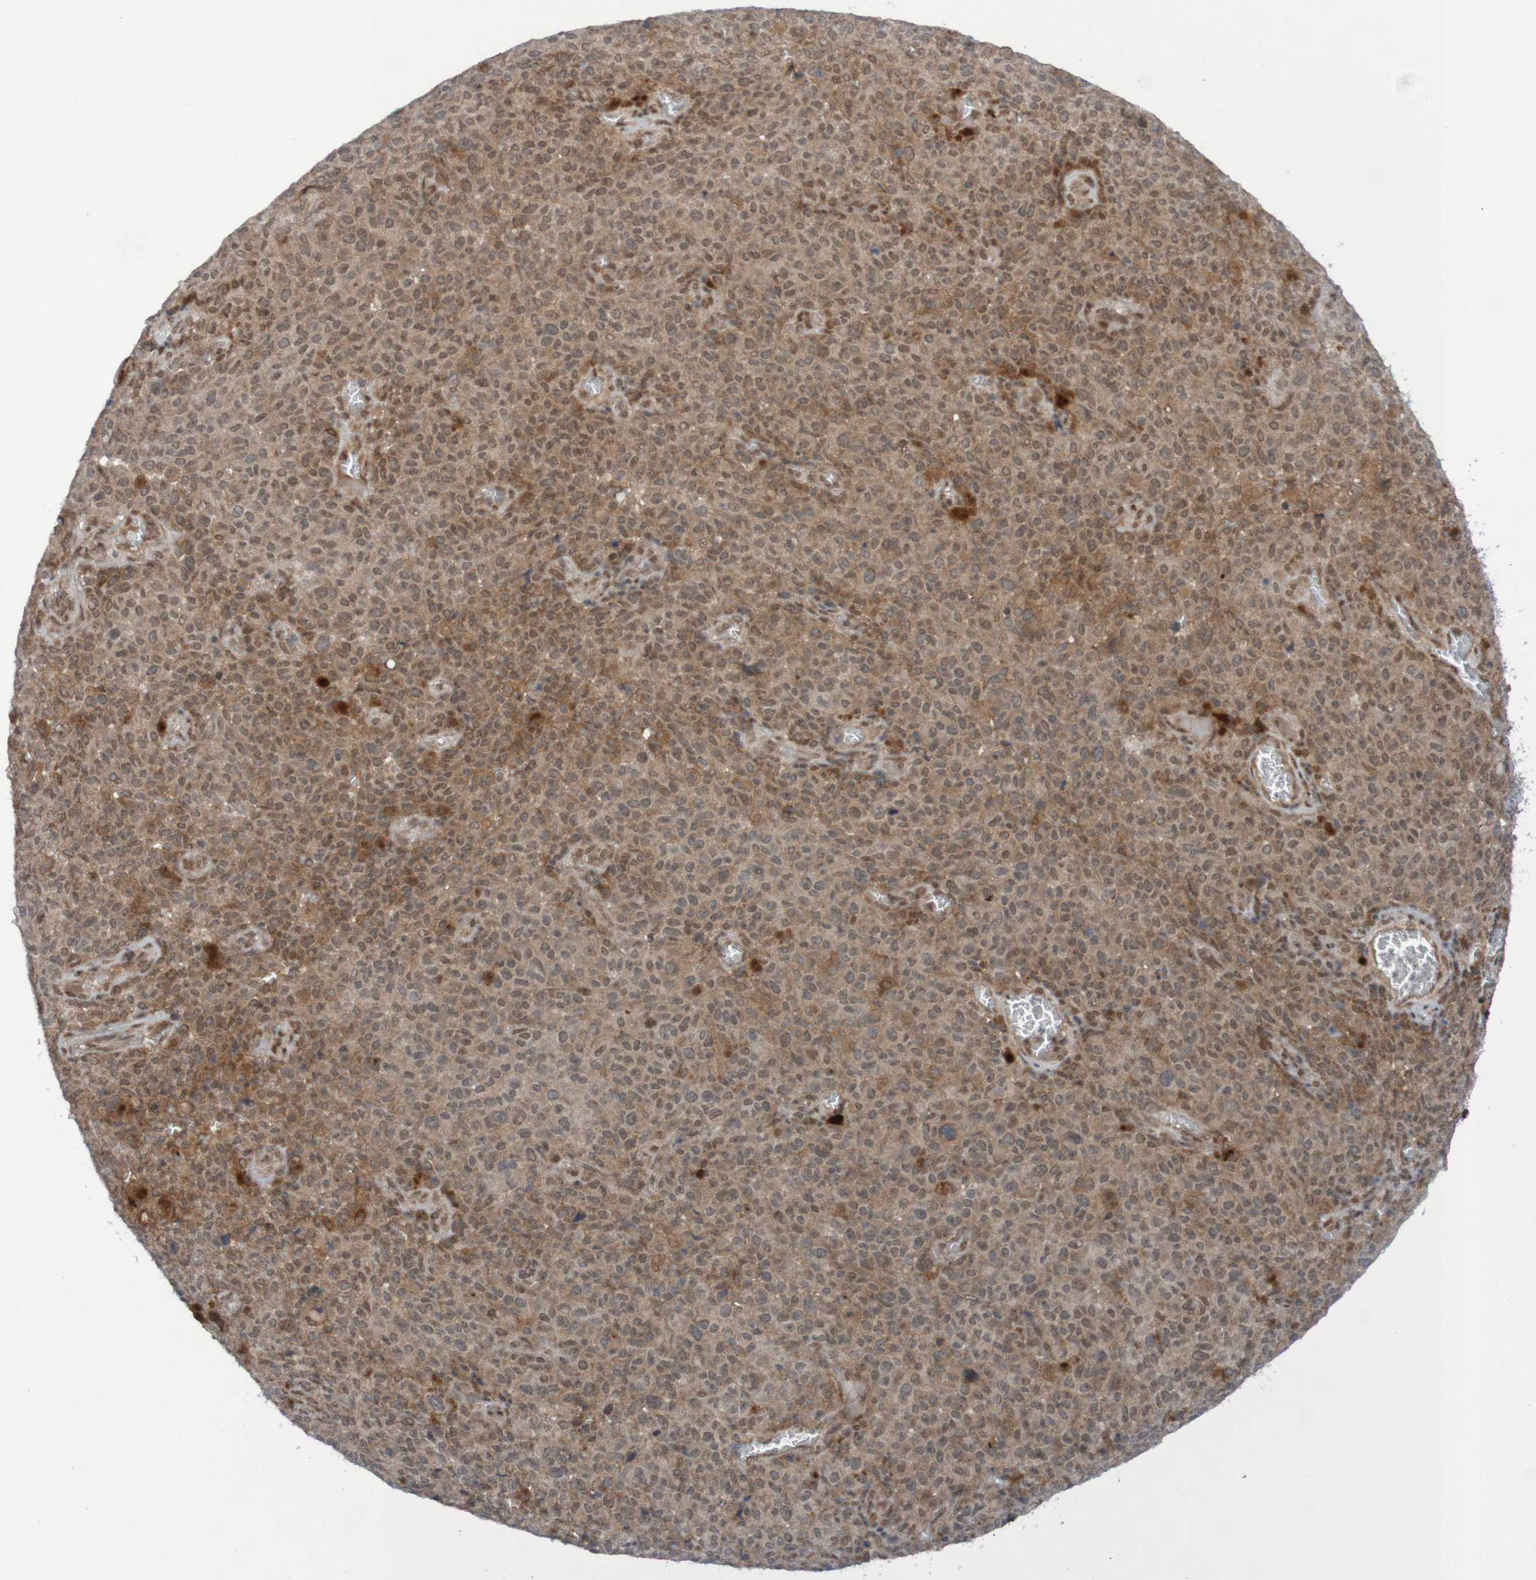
{"staining": {"intensity": "weak", "quantity": ">75%", "location": "cytoplasmic/membranous"}, "tissue": "melanoma", "cell_type": "Tumor cells", "image_type": "cancer", "snomed": [{"axis": "morphology", "description": "Malignant melanoma, NOS"}, {"axis": "topography", "description": "Skin"}], "caption": "Brown immunohistochemical staining in malignant melanoma demonstrates weak cytoplasmic/membranous staining in about >75% of tumor cells.", "gene": "ITLN1", "patient": {"sex": "female", "age": 82}}